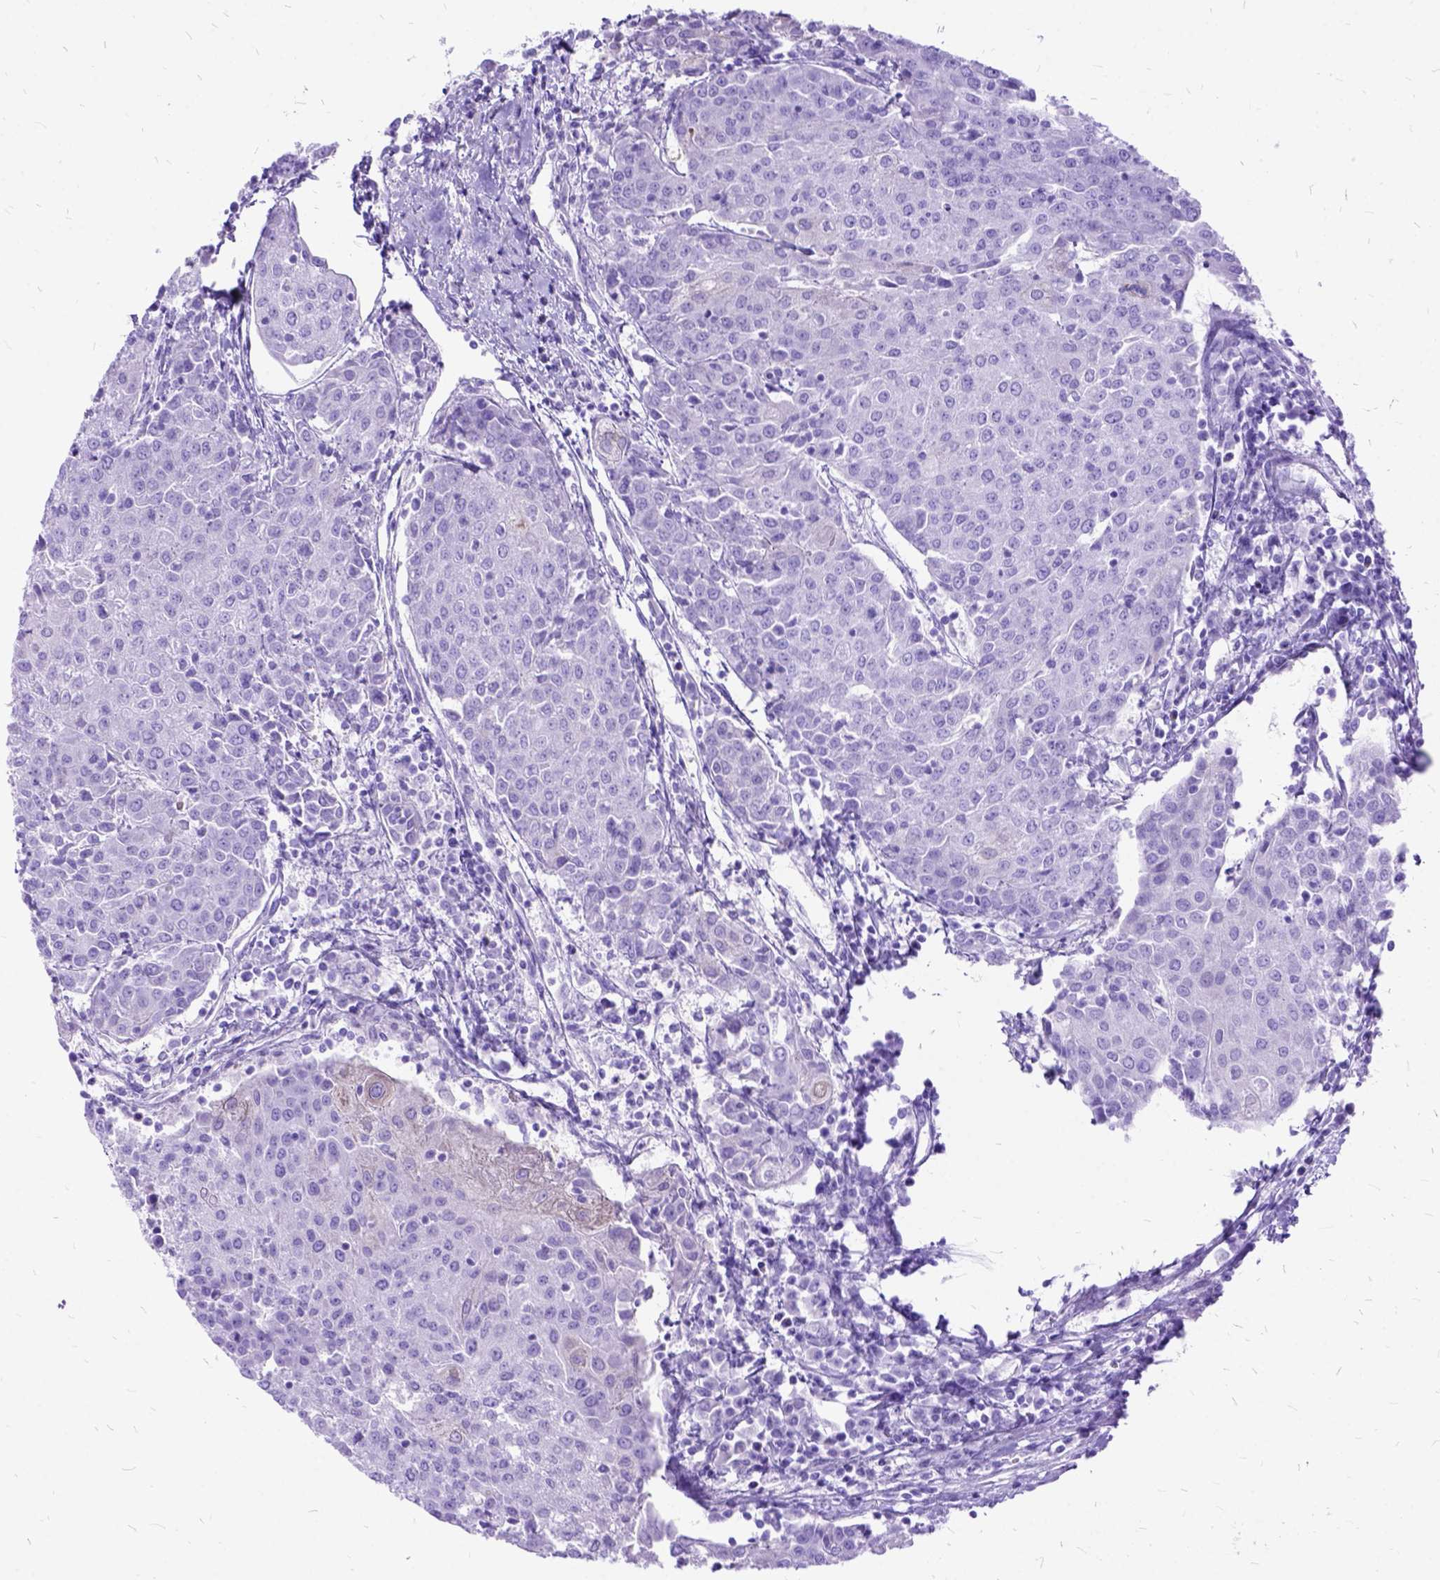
{"staining": {"intensity": "negative", "quantity": "none", "location": "none"}, "tissue": "urothelial cancer", "cell_type": "Tumor cells", "image_type": "cancer", "snomed": [{"axis": "morphology", "description": "Urothelial carcinoma, High grade"}, {"axis": "topography", "description": "Urinary bladder"}], "caption": "High-grade urothelial carcinoma was stained to show a protein in brown. There is no significant staining in tumor cells.", "gene": "DNAH2", "patient": {"sex": "female", "age": 85}}